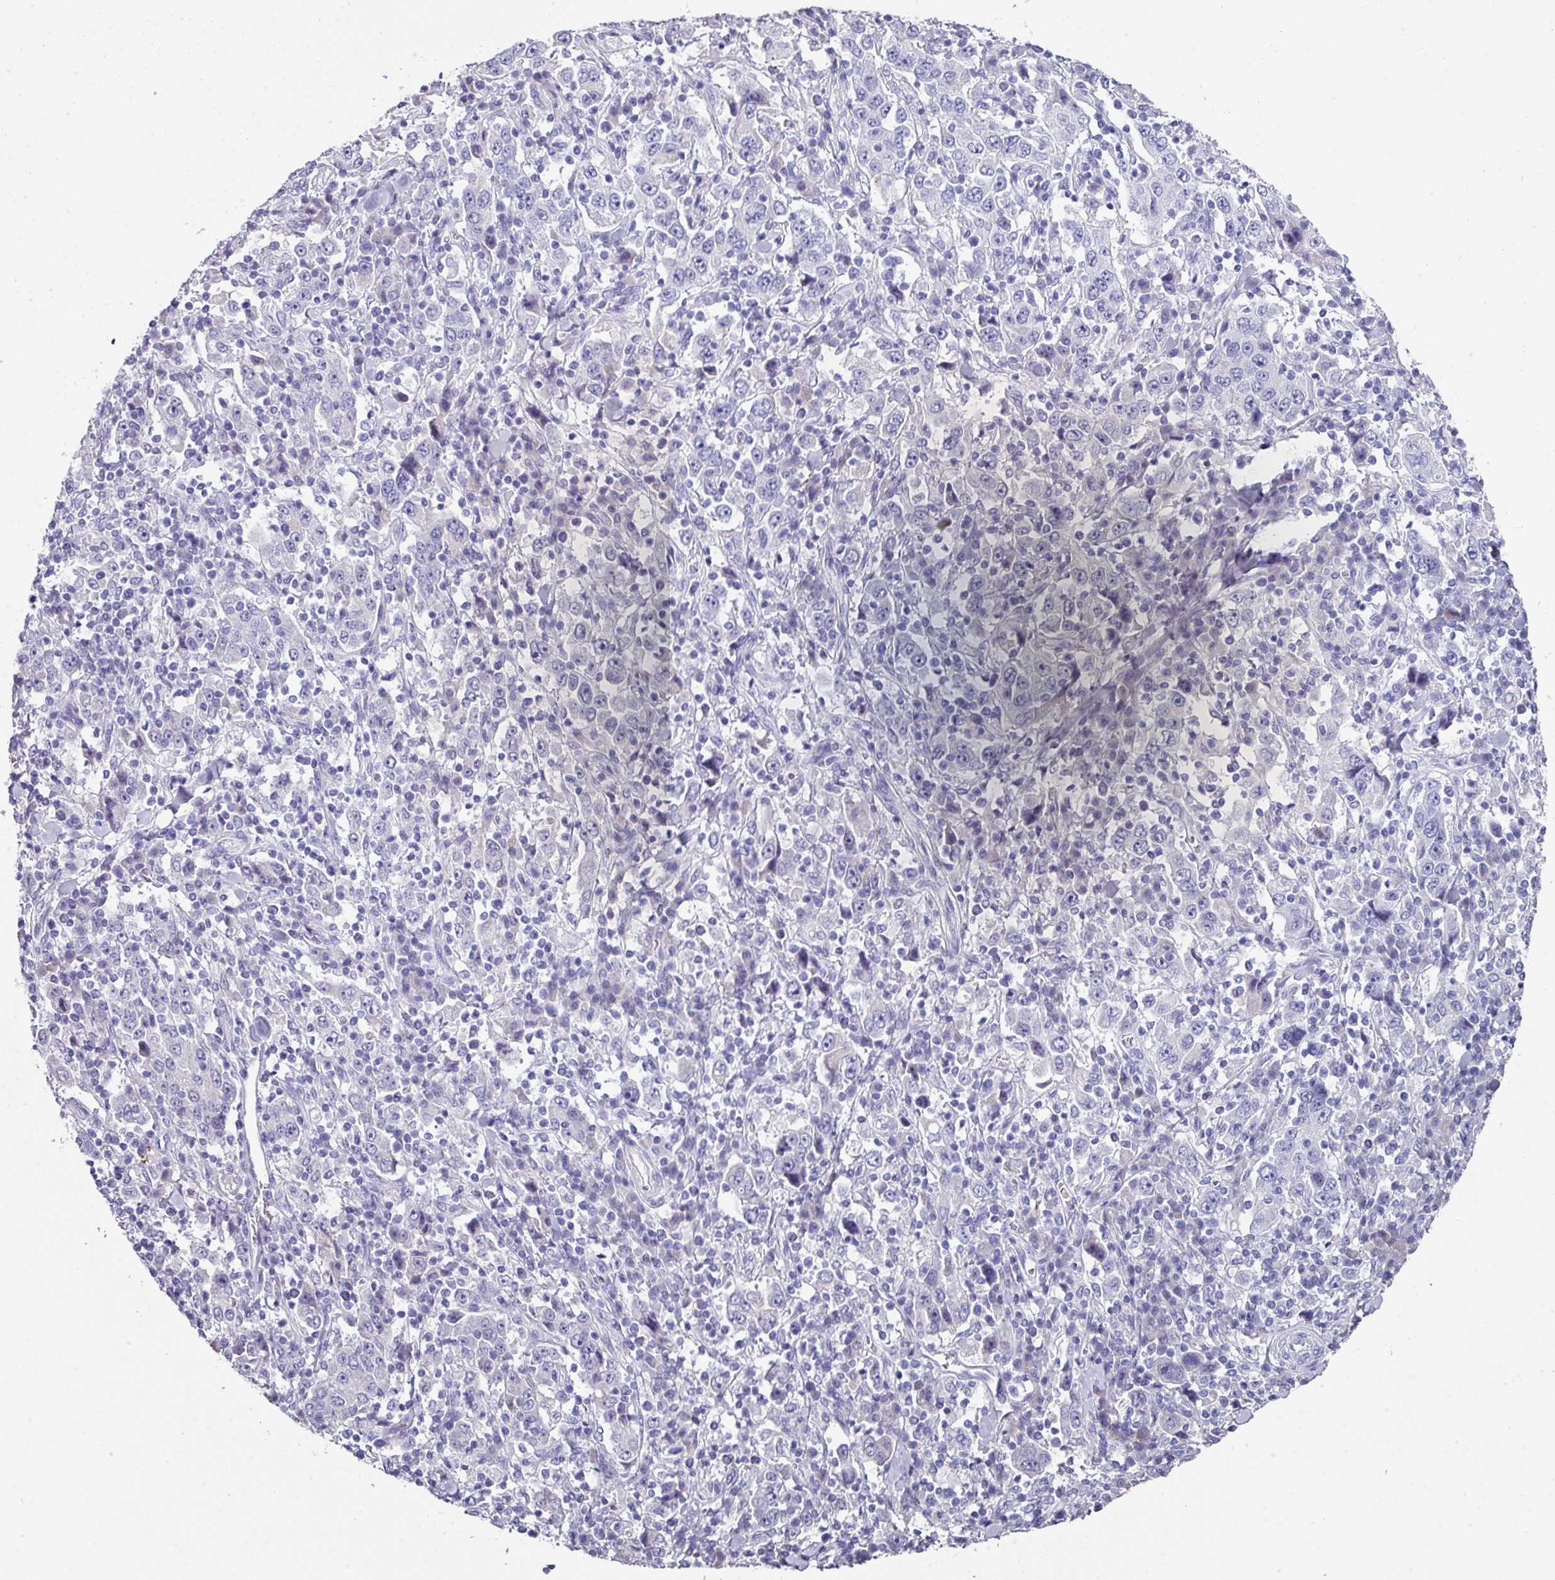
{"staining": {"intensity": "negative", "quantity": "none", "location": "none"}, "tissue": "stomach cancer", "cell_type": "Tumor cells", "image_type": "cancer", "snomed": [{"axis": "morphology", "description": "Normal tissue, NOS"}, {"axis": "morphology", "description": "Adenocarcinoma, NOS"}, {"axis": "topography", "description": "Stomach, upper"}, {"axis": "topography", "description": "Stomach"}], "caption": "High magnification brightfield microscopy of adenocarcinoma (stomach) stained with DAB (3,3'-diaminobenzidine) (brown) and counterstained with hematoxylin (blue): tumor cells show no significant expression.", "gene": "DEFB115", "patient": {"sex": "male", "age": 59}}